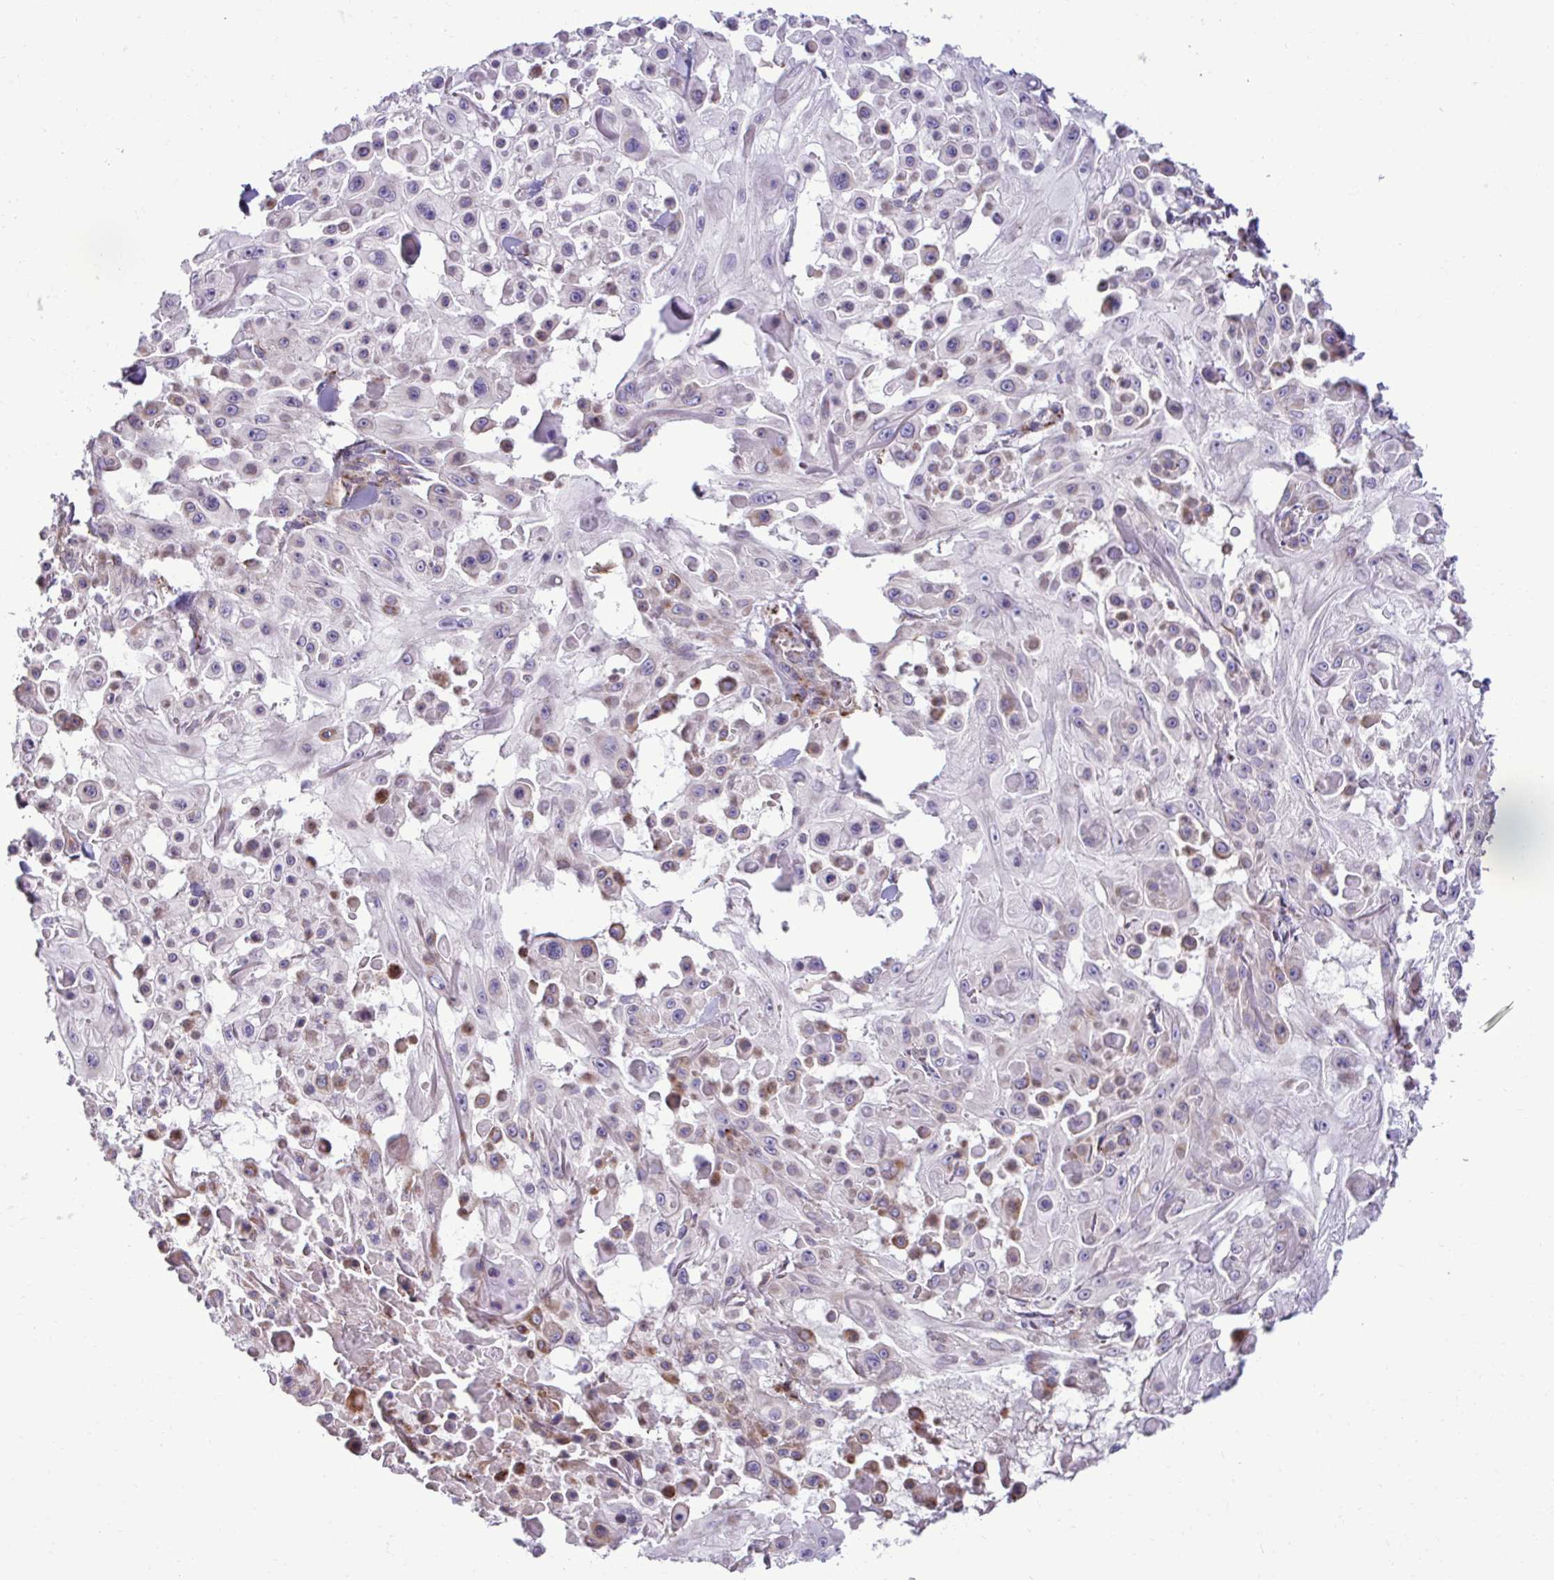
{"staining": {"intensity": "weak", "quantity": "<25%", "location": "cytoplasmic/membranous"}, "tissue": "skin cancer", "cell_type": "Tumor cells", "image_type": "cancer", "snomed": [{"axis": "morphology", "description": "Squamous cell carcinoma, NOS"}, {"axis": "topography", "description": "Skin"}], "caption": "DAB (3,3'-diaminobenzidine) immunohistochemical staining of skin cancer (squamous cell carcinoma) exhibits no significant expression in tumor cells.", "gene": "LIMS1", "patient": {"sex": "male", "age": 91}}